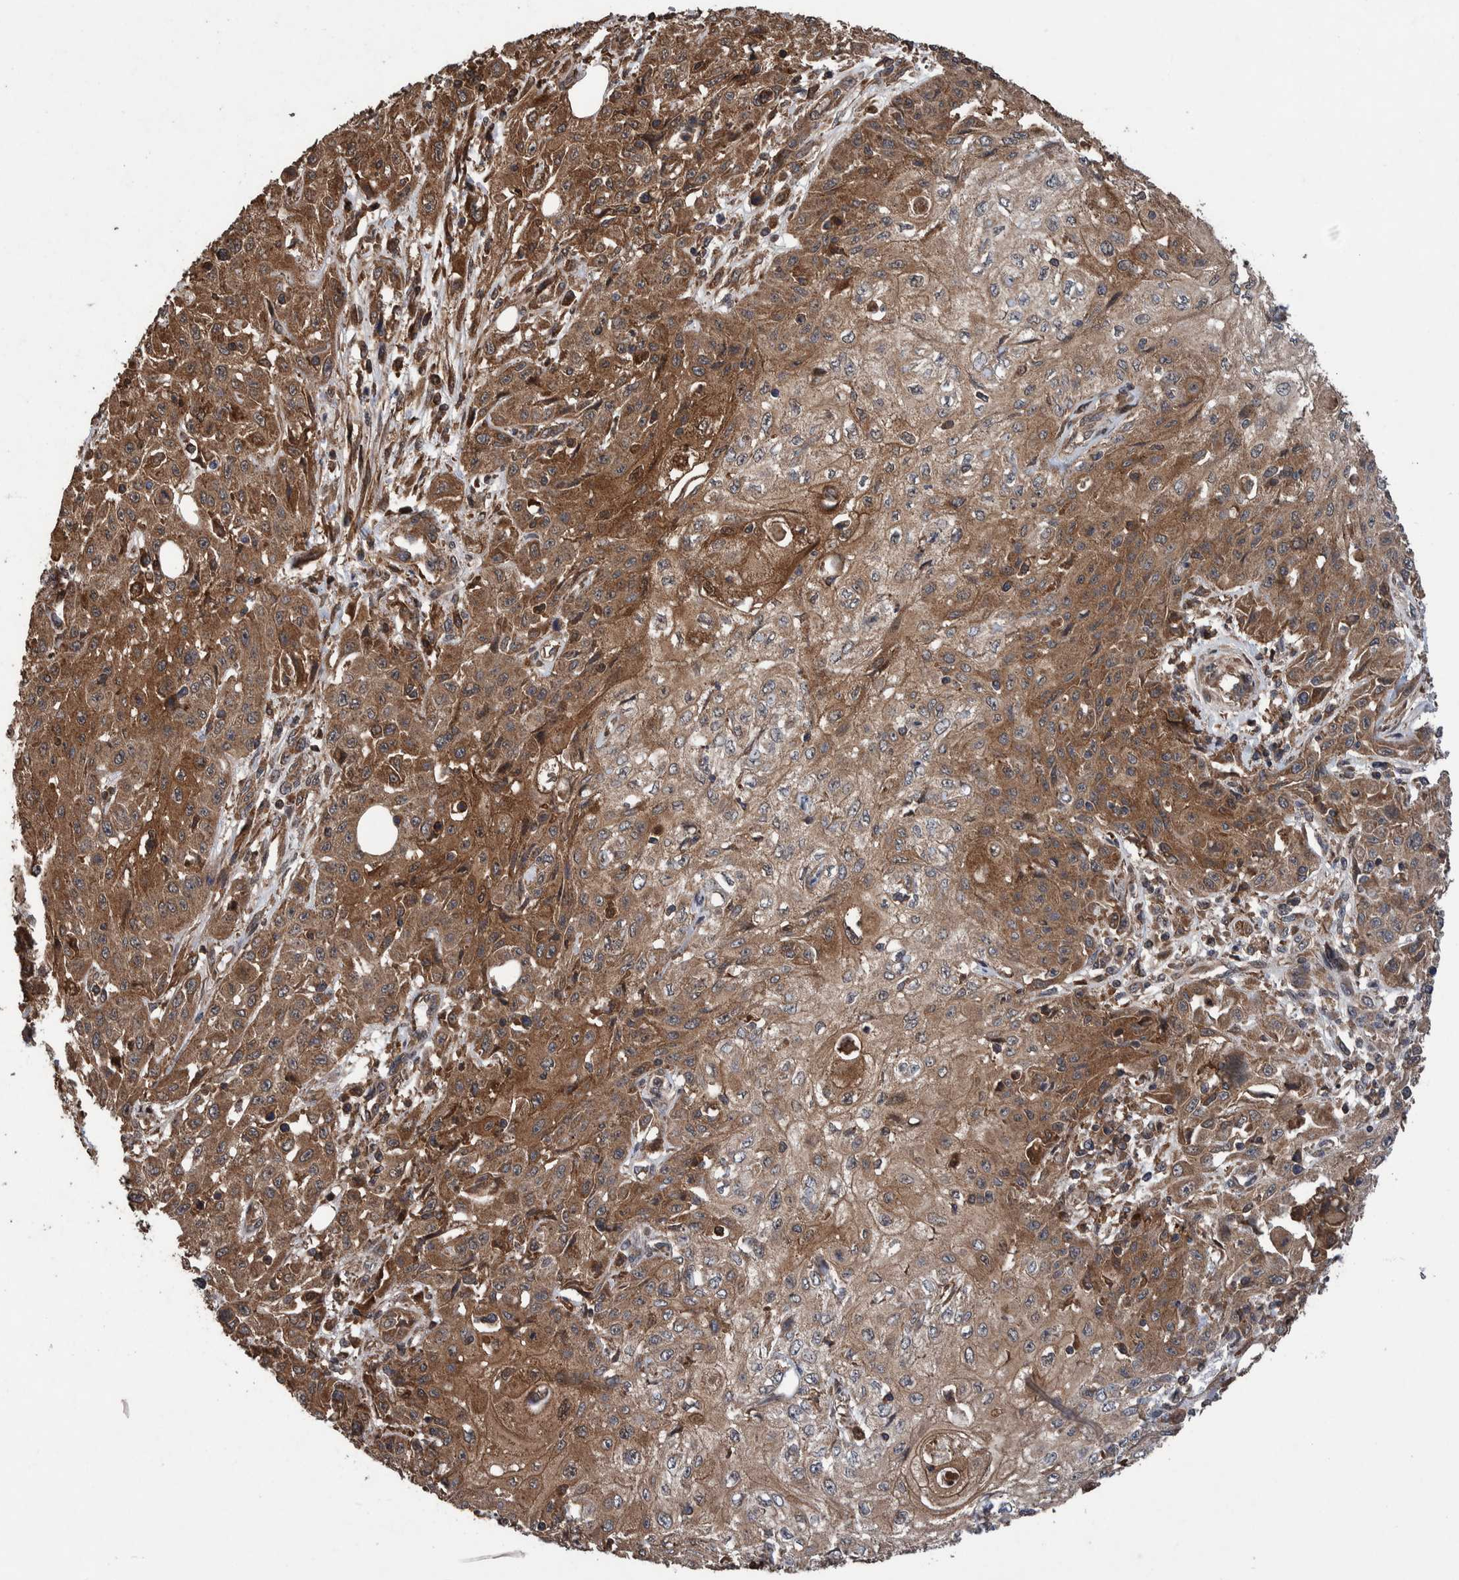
{"staining": {"intensity": "moderate", "quantity": ">75%", "location": "cytoplasmic/membranous"}, "tissue": "skin cancer", "cell_type": "Tumor cells", "image_type": "cancer", "snomed": [{"axis": "morphology", "description": "Squamous cell carcinoma, NOS"}, {"axis": "morphology", "description": "Squamous cell carcinoma, metastatic, NOS"}, {"axis": "topography", "description": "Skin"}, {"axis": "topography", "description": "Lymph node"}], "caption": "Moderate cytoplasmic/membranous protein expression is present in approximately >75% of tumor cells in skin cancer (metastatic squamous cell carcinoma).", "gene": "TRIM16", "patient": {"sex": "male", "age": 75}}